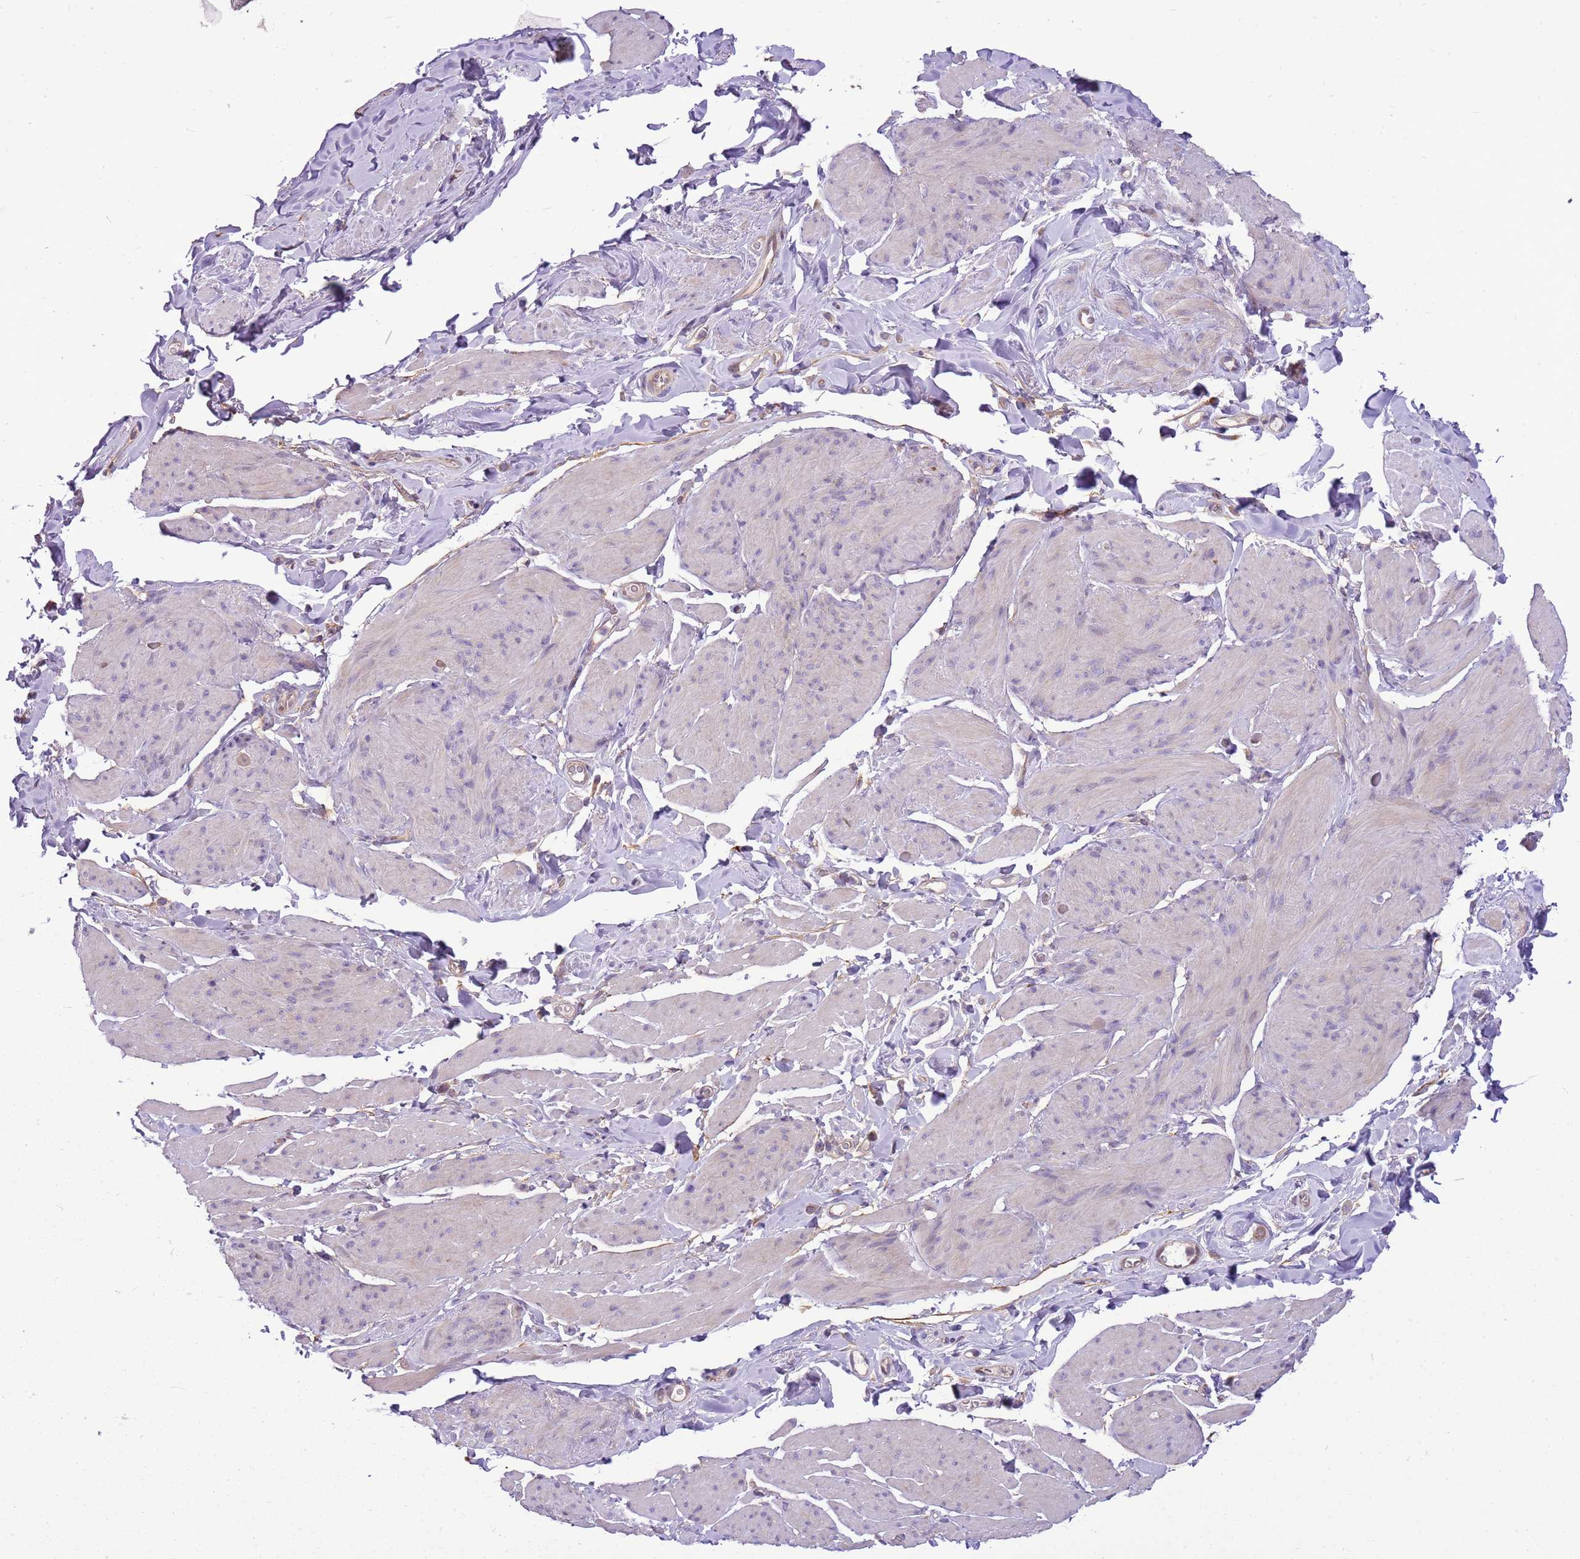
{"staining": {"intensity": "weak", "quantity": "25%-75%", "location": "cytoplasmic/membranous"}, "tissue": "smooth muscle", "cell_type": "Smooth muscle cells", "image_type": "normal", "snomed": [{"axis": "morphology", "description": "Normal tissue, NOS"}, {"axis": "topography", "description": "Smooth muscle"}, {"axis": "topography", "description": "Peripheral nerve tissue"}], "caption": "A brown stain shows weak cytoplasmic/membranous positivity of a protein in smooth muscle cells of normal human smooth muscle.", "gene": "WASHC4", "patient": {"sex": "male", "age": 69}}